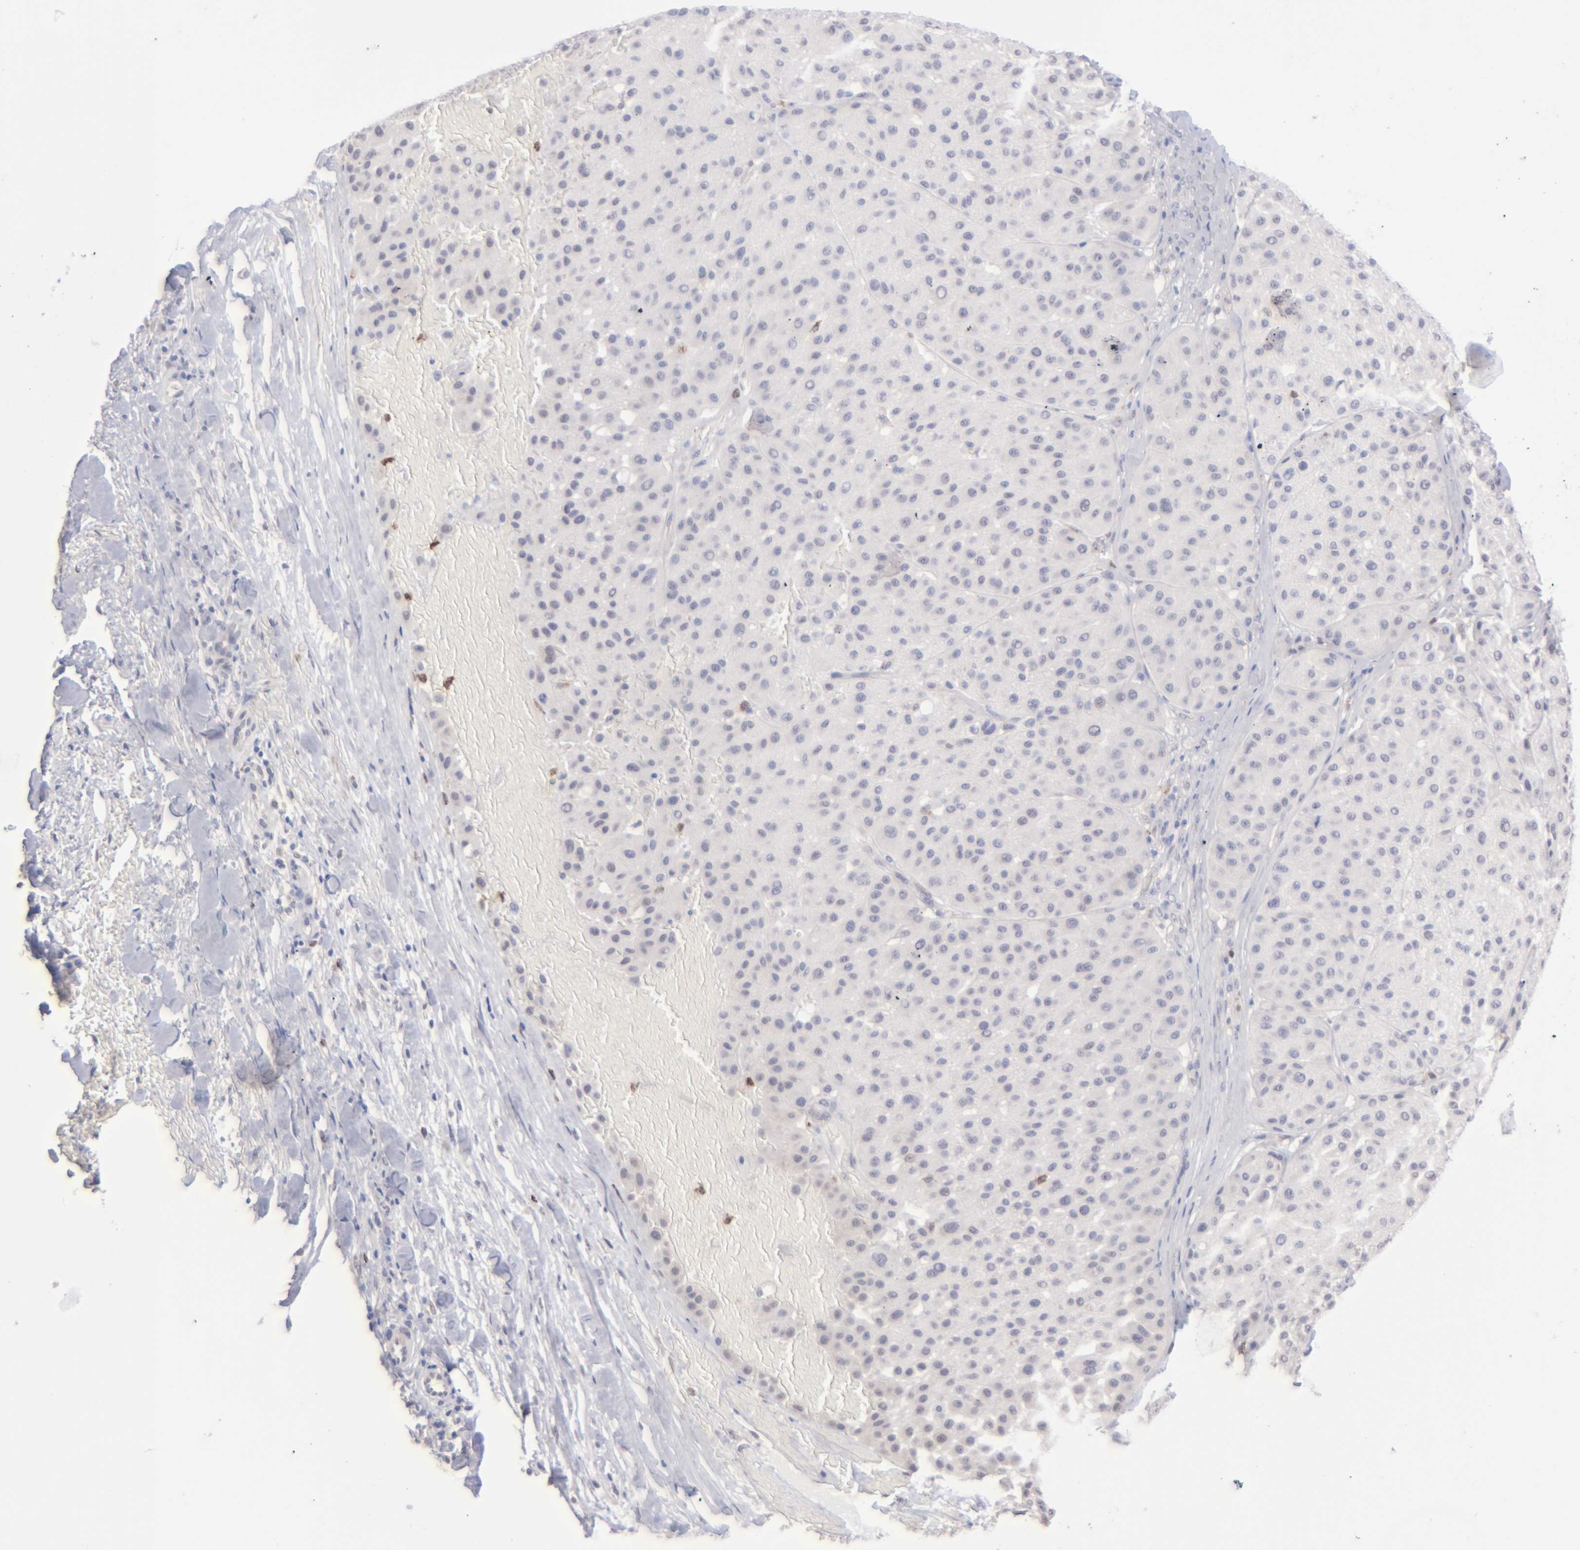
{"staining": {"intensity": "negative", "quantity": "none", "location": "none"}, "tissue": "melanoma", "cell_type": "Tumor cells", "image_type": "cancer", "snomed": [{"axis": "morphology", "description": "Normal tissue, NOS"}, {"axis": "morphology", "description": "Malignant melanoma, Metastatic site"}, {"axis": "topography", "description": "Skin"}], "caption": "Immunohistochemistry histopathology image of human melanoma stained for a protein (brown), which reveals no staining in tumor cells.", "gene": "MGAM", "patient": {"sex": "male", "age": 41}}